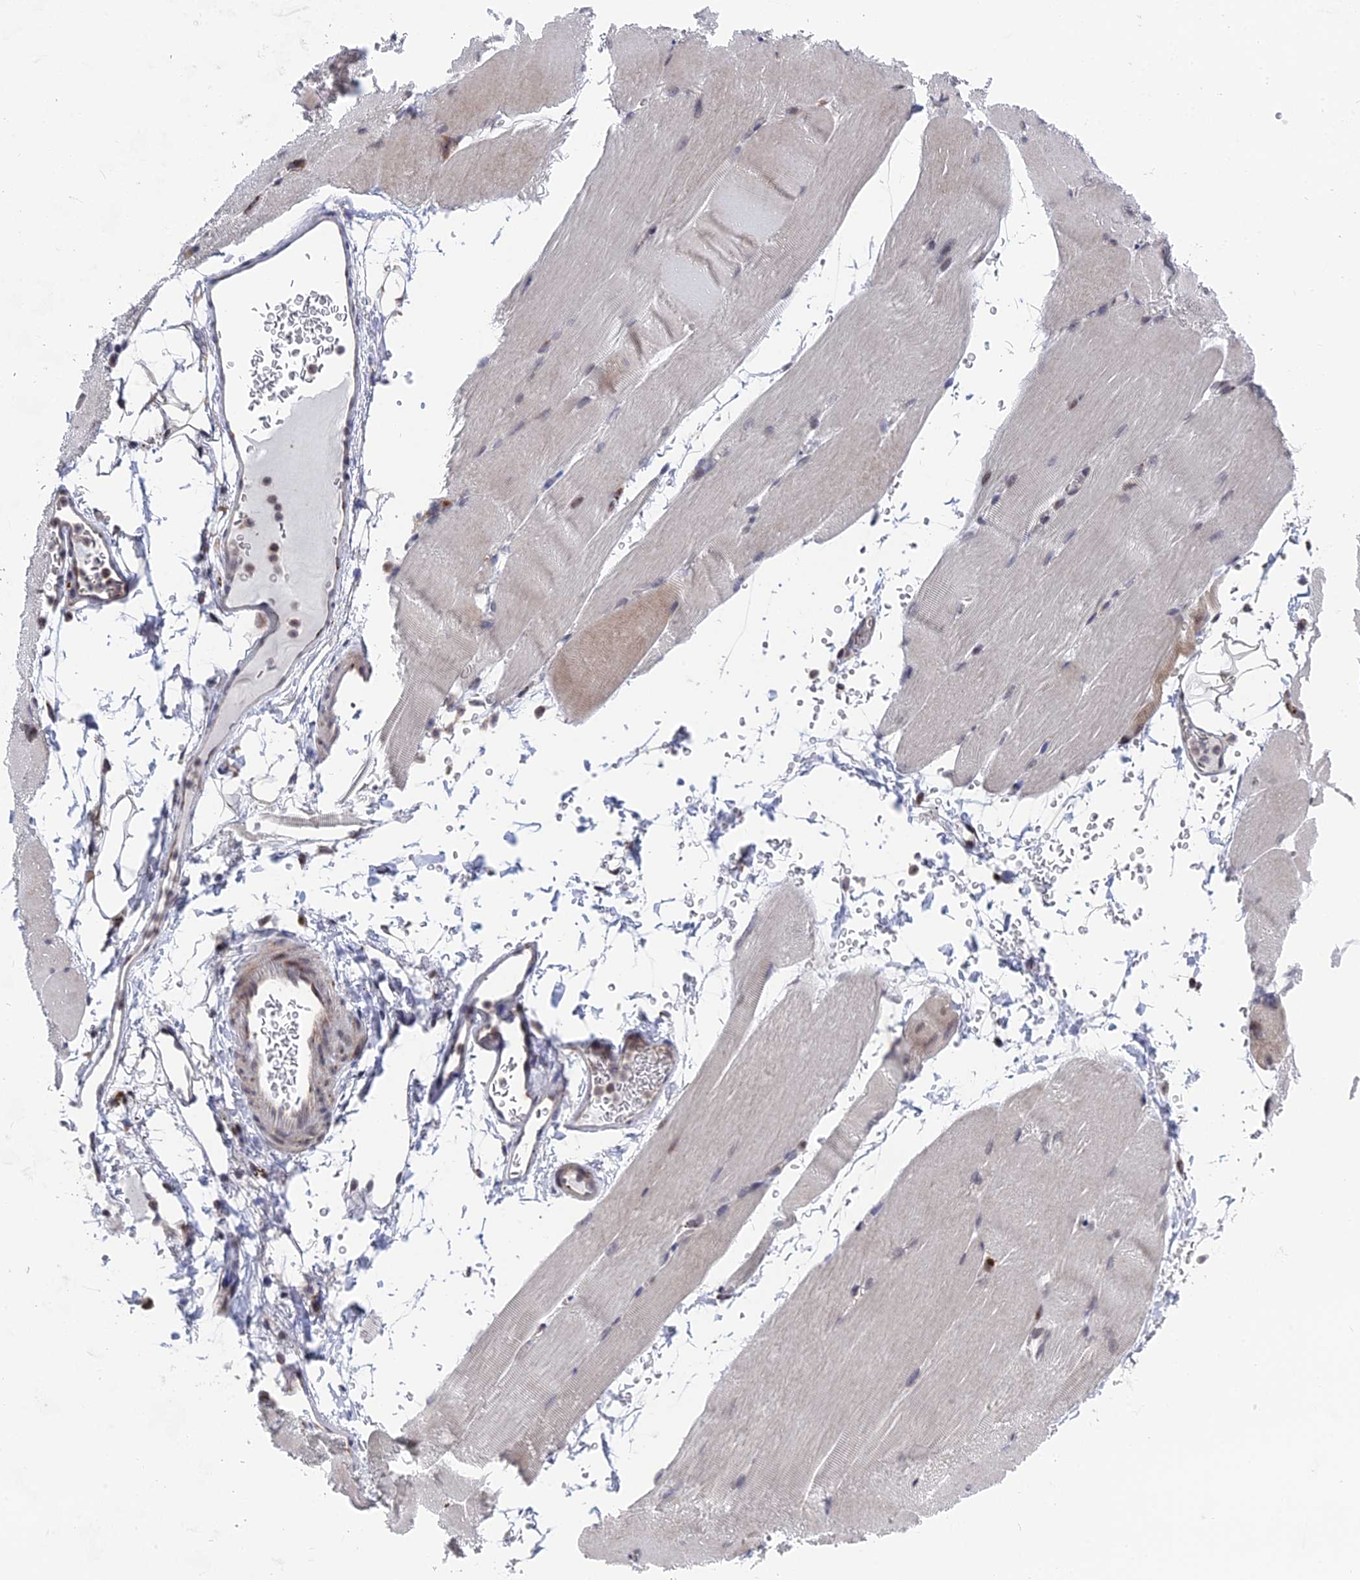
{"staining": {"intensity": "weak", "quantity": "<25%", "location": "cytoplasmic/membranous,nuclear"}, "tissue": "skeletal muscle", "cell_type": "Myocytes", "image_type": "normal", "snomed": [{"axis": "morphology", "description": "Normal tissue, NOS"}, {"axis": "topography", "description": "Skeletal muscle"}, {"axis": "topography", "description": "Parathyroid gland"}], "caption": "Immunohistochemical staining of benign skeletal muscle reveals no significant positivity in myocytes. (Stains: DAB immunohistochemistry with hematoxylin counter stain, Microscopy: brightfield microscopy at high magnification).", "gene": "FHIP2A", "patient": {"sex": "female", "age": 37}}